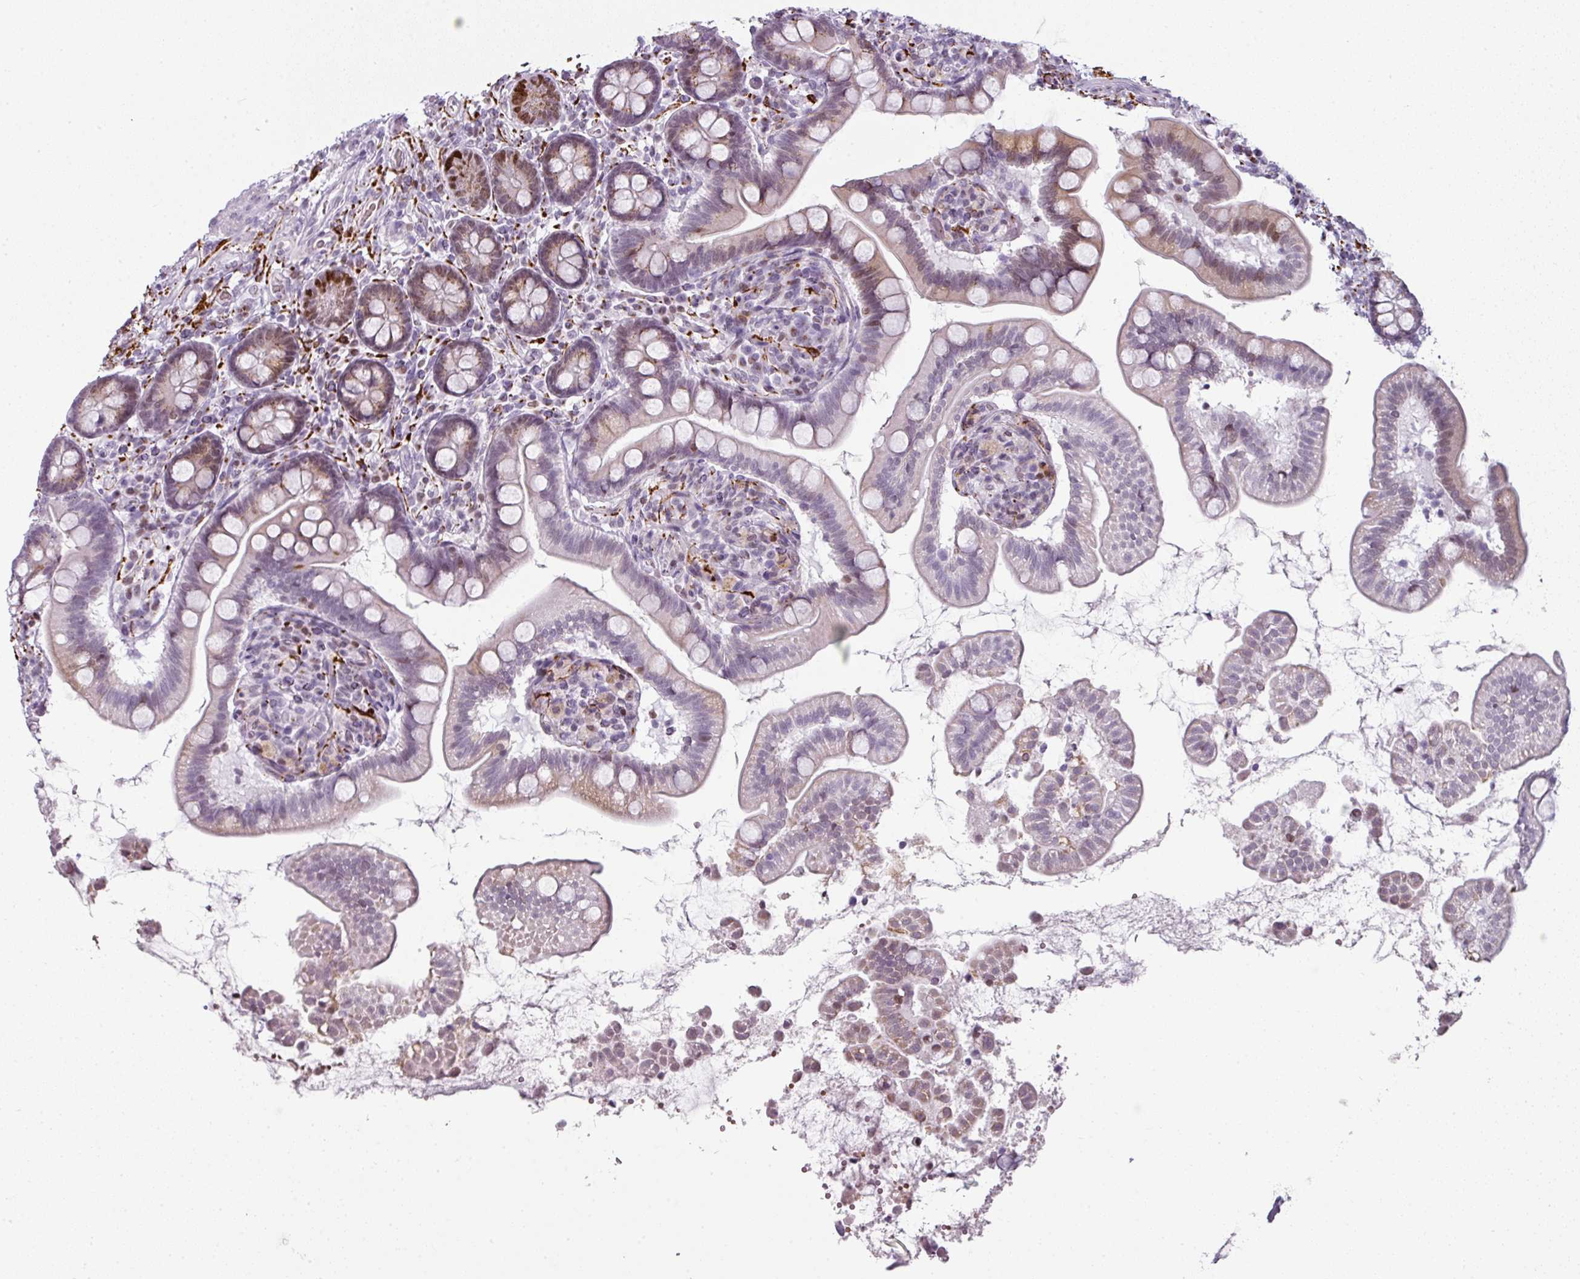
{"staining": {"intensity": "moderate", "quantity": "25%-75%", "location": "cytoplasmic/membranous,nuclear"}, "tissue": "small intestine", "cell_type": "Glandular cells", "image_type": "normal", "snomed": [{"axis": "morphology", "description": "Normal tissue, NOS"}, {"axis": "topography", "description": "Small intestine"}], "caption": "A medium amount of moderate cytoplasmic/membranous,nuclear positivity is present in approximately 25%-75% of glandular cells in unremarkable small intestine. (DAB (3,3'-diaminobenzidine) IHC, brown staining for protein, blue staining for nuclei).", "gene": "SYT8", "patient": {"sex": "female", "age": 64}}